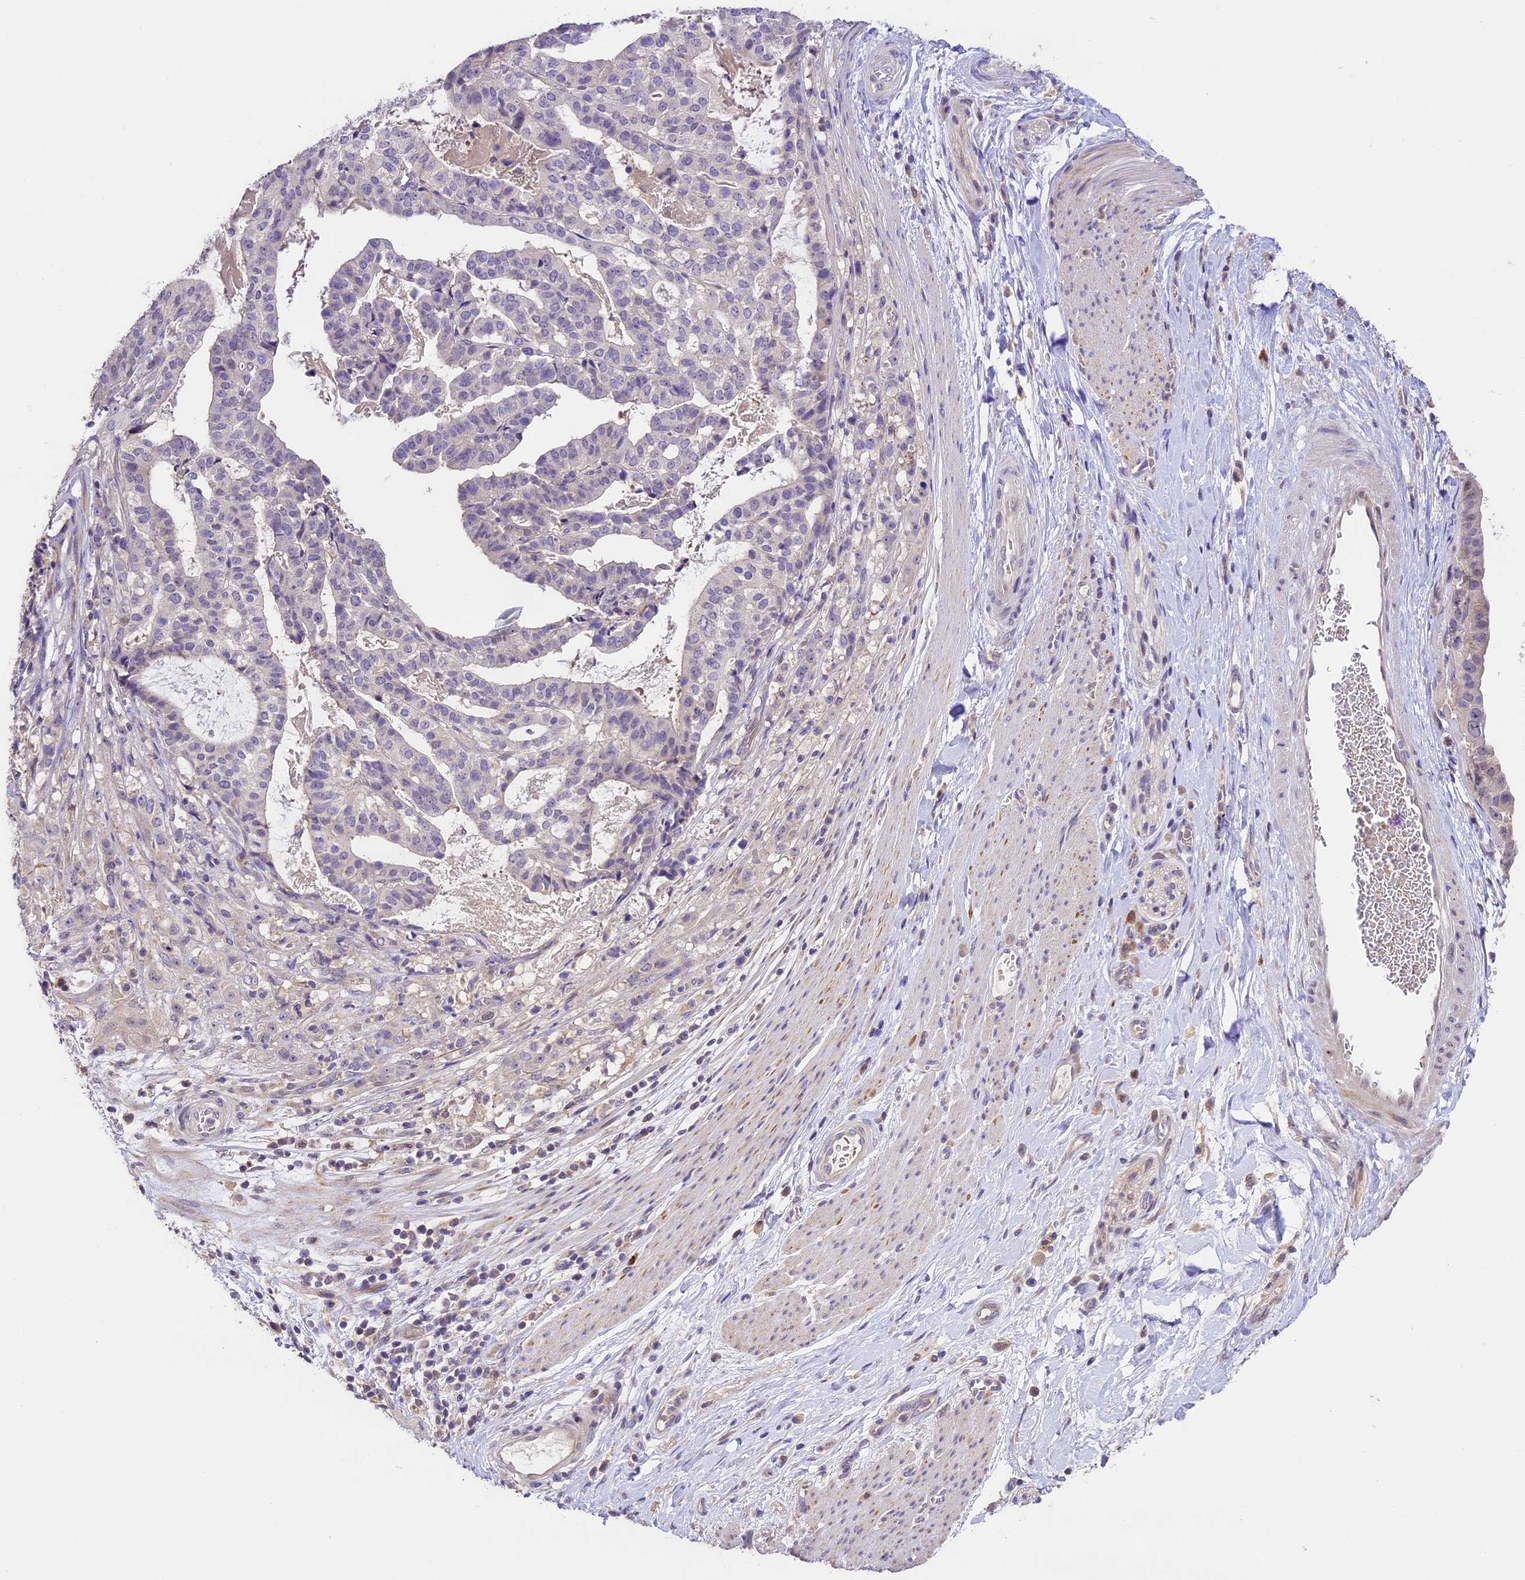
{"staining": {"intensity": "negative", "quantity": "none", "location": "none"}, "tissue": "stomach cancer", "cell_type": "Tumor cells", "image_type": "cancer", "snomed": [{"axis": "morphology", "description": "Adenocarcinoma, NOS"}, {"axis": "topography", "description": "Stomach"}], "caption": "This is an immunohistochemistry histopathology image of stomach adenocarcinoma. There is no positivity in tumor cells.", "gene": "DGKH", "patient": {"sex": "male", "age": 48}}